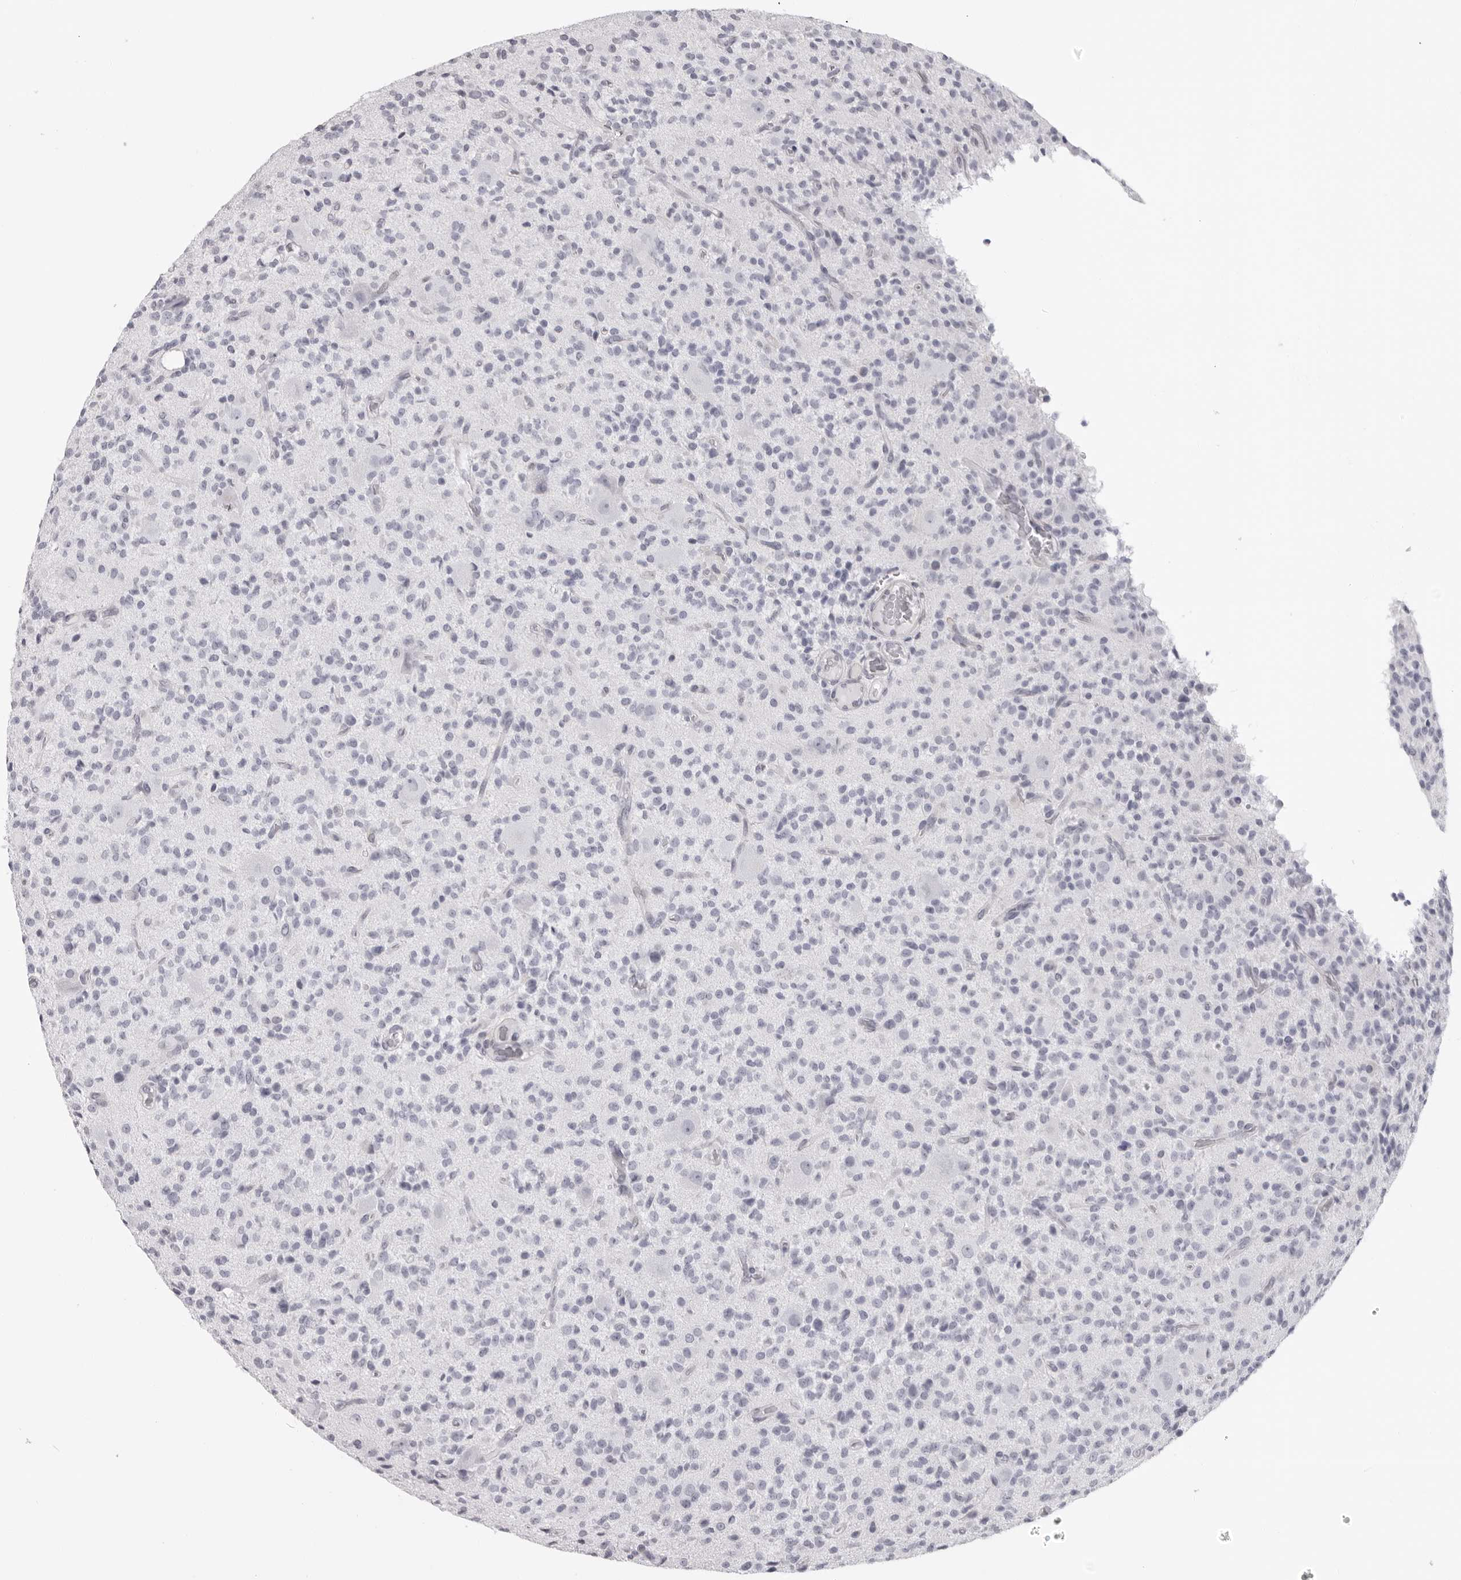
{"staining": {"intensity": "negative", "quantity": "none", "location": "none"}, "tissue": "glioma", "cell_type": "Tumor cells", "image_type": "cancer", "snomed": [{"axis": "morphology", "description": "Glioma, malignant, High grade"}, {"axis": "topography", "description": "Brain"}], "caption": "Immunohistochemistry (IHC) photomicrograph of neoplastic tissue: human malignant glioma (high-grade) stained with DAB displays no significant protein staining in tumor cells. Nuclei are stained in blue.", "gene": "DNALI1", "patient": {"sex": "male", "age": 34}}